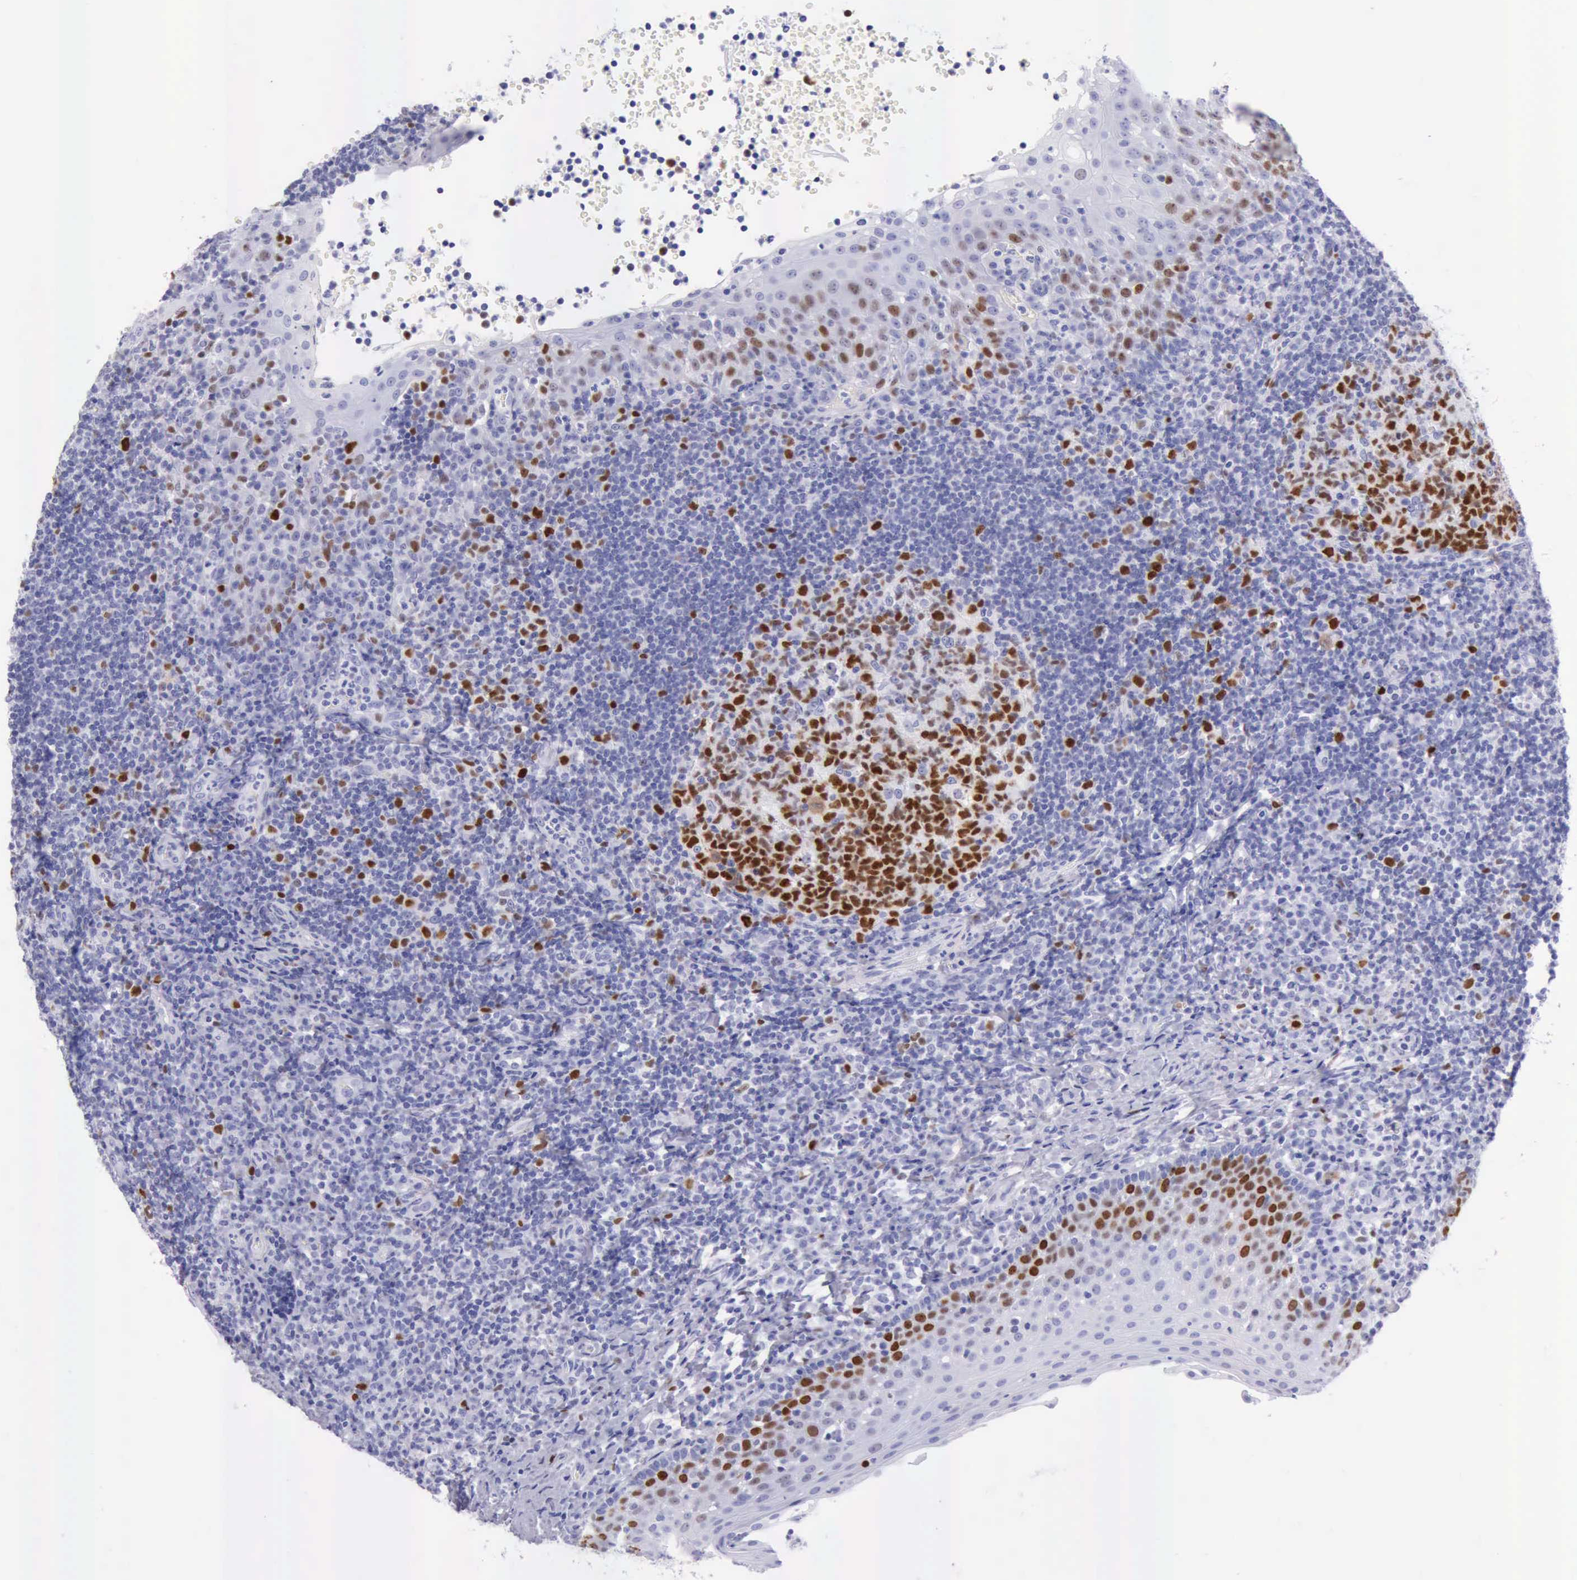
{"staining": {"intensity": "strong", "quantity": ">75%", "location": "nuclear"}, "tissue": "tonsil", "cell_type": "Germinal center cells", "image_type": "normal", "snomed": [{"axis": "morphology", "description": "Normal tissue, NOS"}, {"axis": "topography", "description": "Tonsil"}], "caption": "Tonsil stained for a protein (brown) demonstrates strong nuclear positive expression in approximately >75% of germinal center cells.", "gene": "MCM2", "patient": {"sex": "female", "age": 40}}